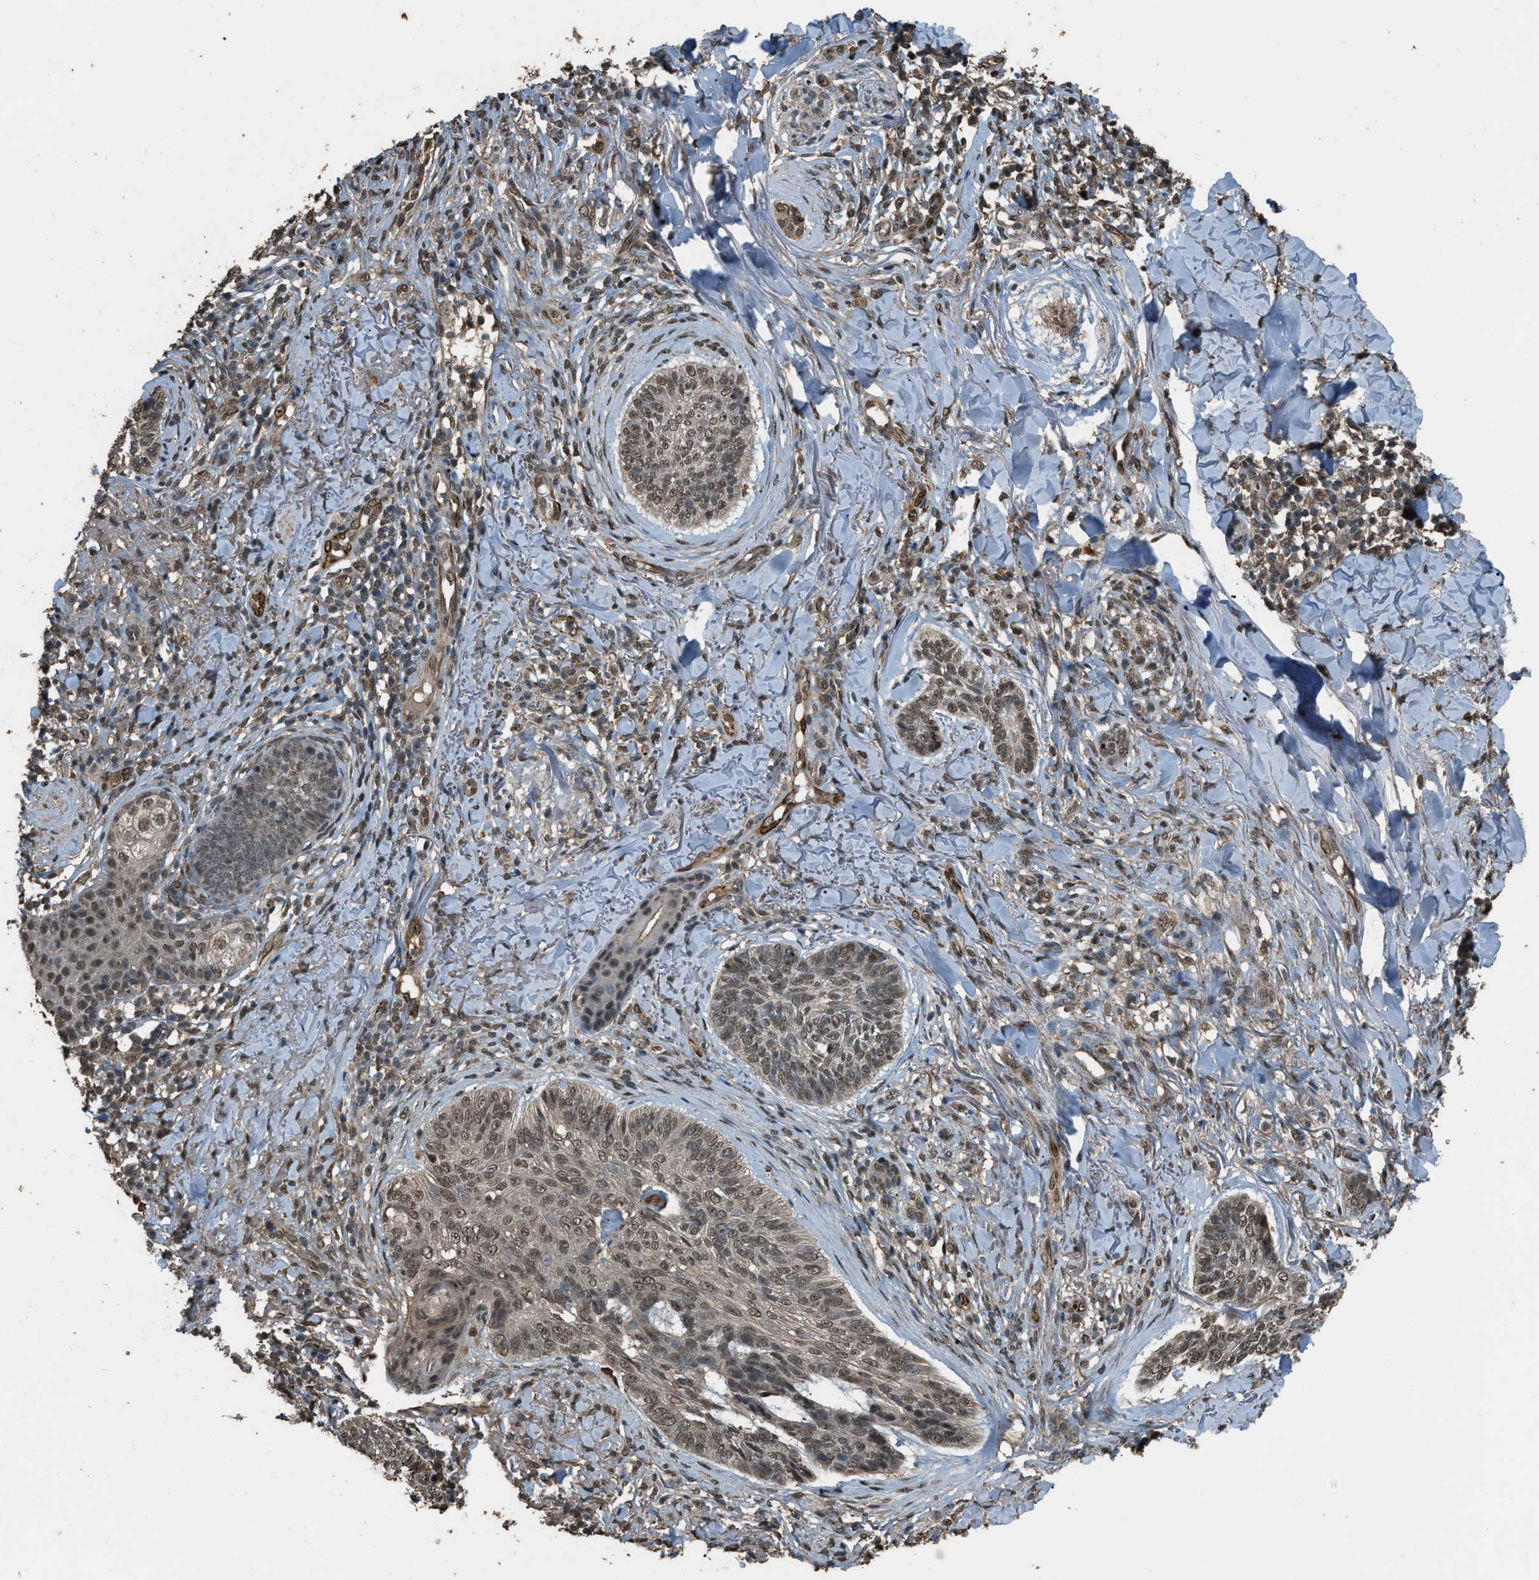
{"staining": {"intensity": "weak", "quantity": ">75%", "location": "nuclear"}, "tissue": "skin cancer", "cell_type": "Tumor cells", "image_type": "cancer", "snomed": [{"axis": "morphology", "description": "Basal cell carcinoma"}, {"axis": "topography", "description": "Skin"}], "caption": "IHC photomicrograph of neoplastic tissue: human skin cancer (basal cell carcinoma) stained using IHC displays low levels of weak protein expression localized specifically in the nuclear of tumor cells, appearing as a nuclear brown color.", "gene": "SERTAD2", "patient": {"sex": "male", "age": 43}}